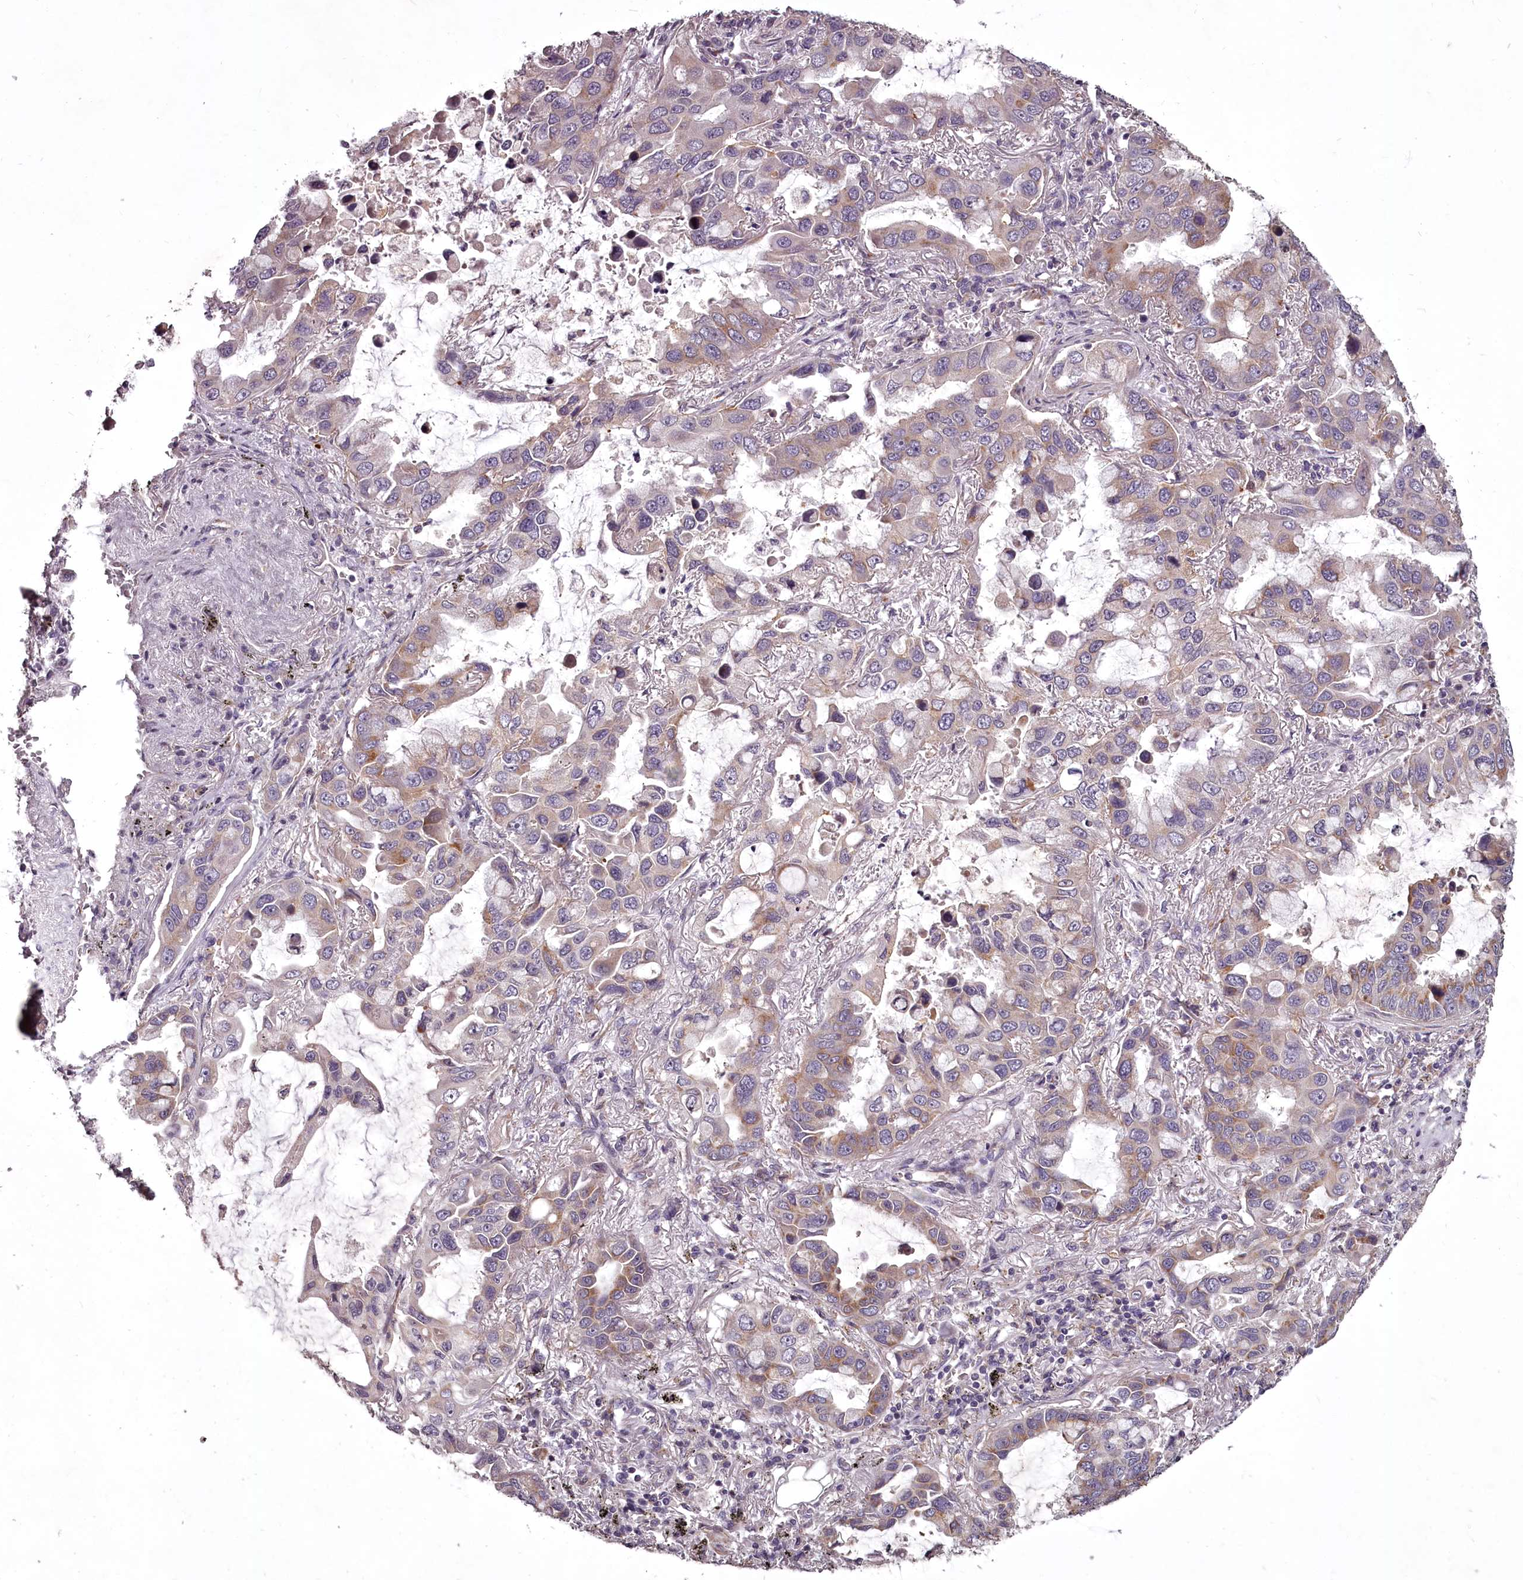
{"staining": {"intensity": "moderate", "quantity": "25%-75%", "location": "cytoplasmic/membranous"}, "tissue": "lung cancer", "cell_type": "Tumor cells", "image_type": "cancer", "snomed": [{"axis": "morphology", "description": "Adenocarcinoma, NOS"}, {"axis": "topography", "description": "Lung"}], "caption": "Human lung adenocarcinoma stained with a brown dye reveals moderate cytoplasmic/membranous positive staining in approximately 25%-75% of tumor cells.", "gene": "STX6", "patient": {"sex": "male", "age": 64}}